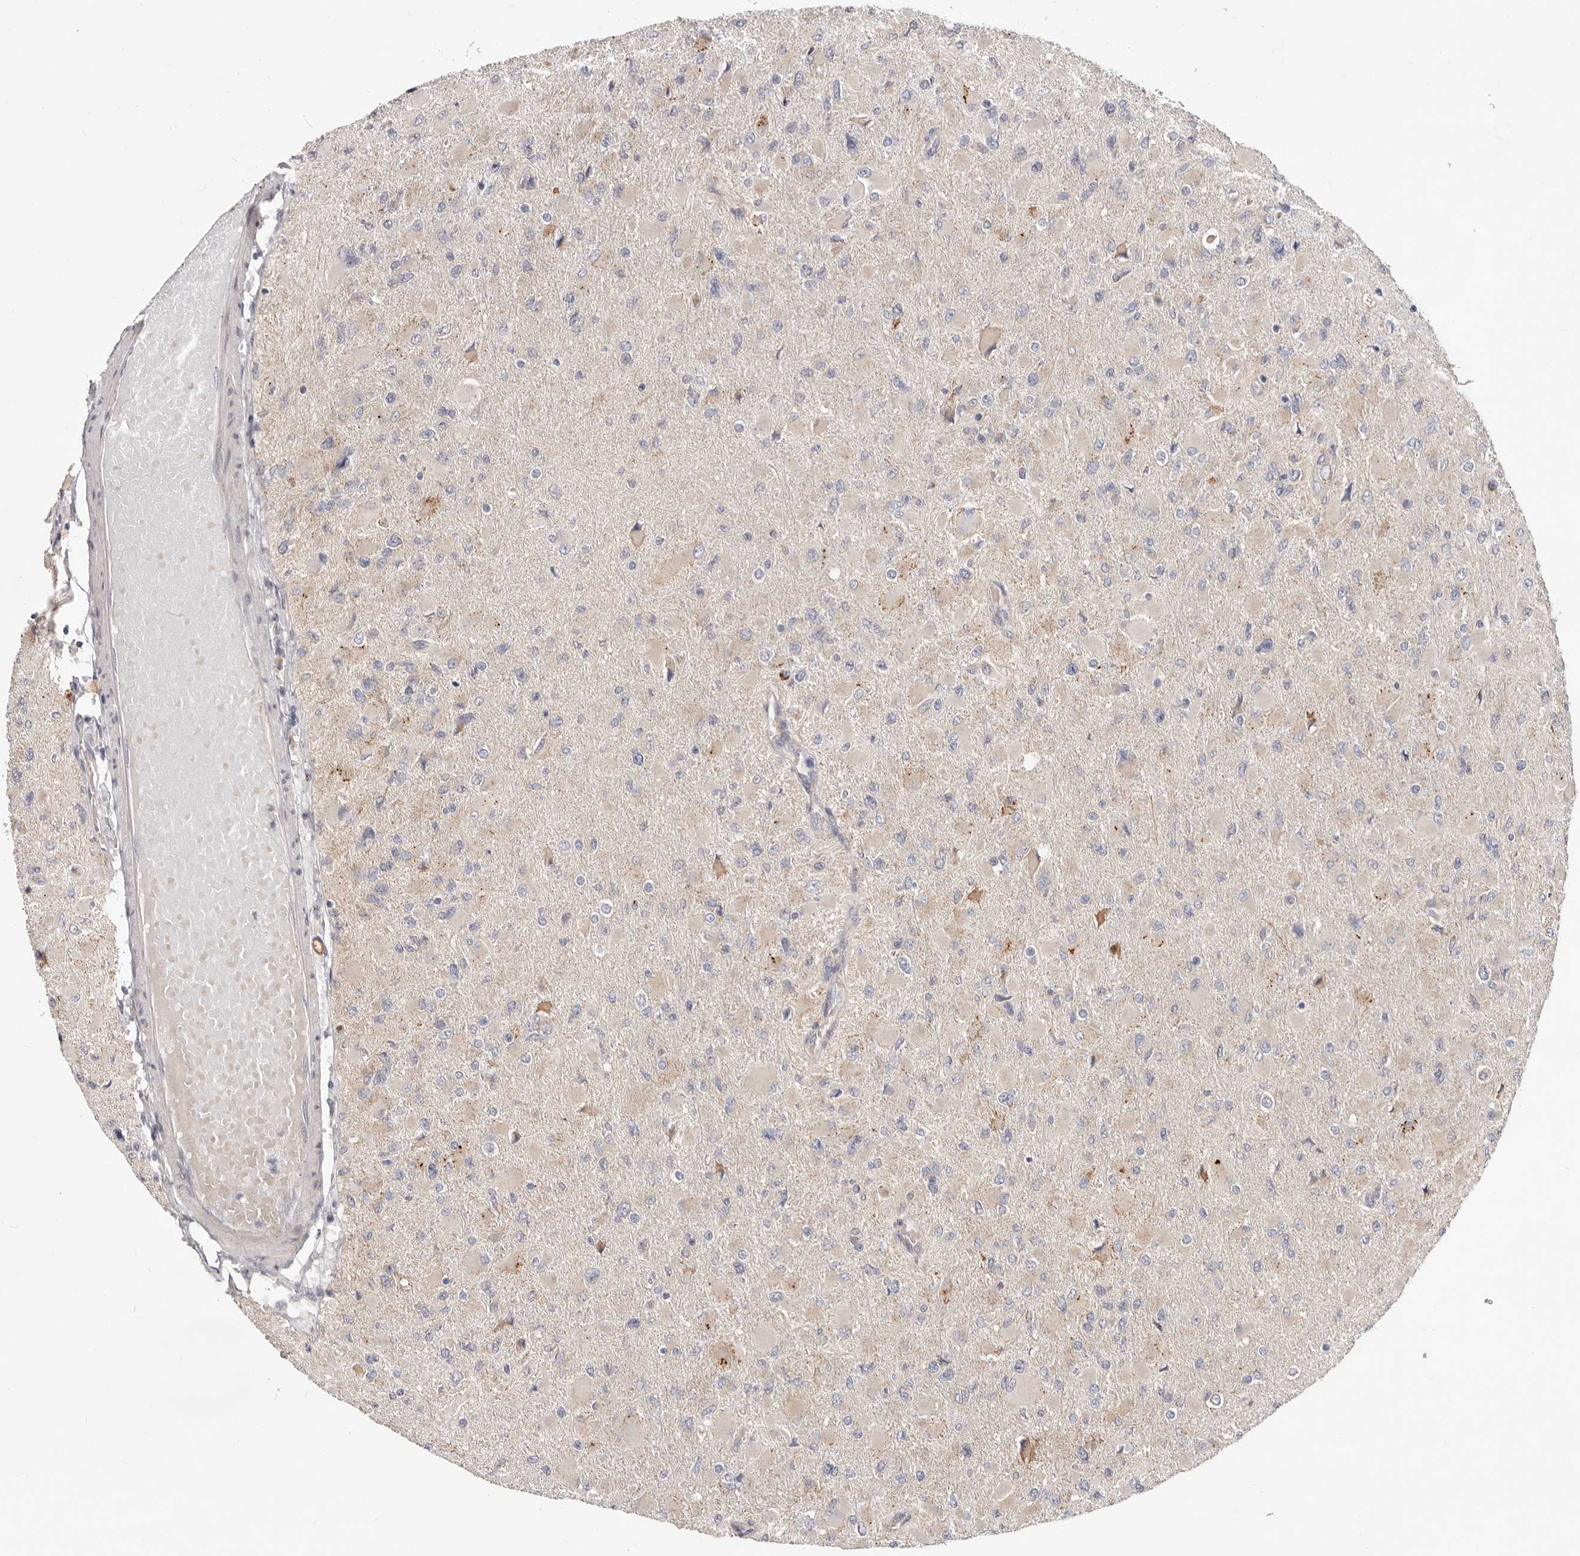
{"staining": {"intensity": "weak", "quantity": "25%-75%", "location": "cytoplasmic/membranous"}, "tissue": "glioma", "cell_type": "Tumor cells", "image_type": "cancer", "snomed": [{"axis": "morphology", "description": "Glioma, malignant, High grade"}, {"axis": "topography", "description": "Cerebral cortex"}], "caption": "A high-resolution micrograph shows immunohistochemistry staining of glioma, which shows weak cytoplasmic/membranous positivity in approximately 25%-75% of tumor cells. (DAB (3,3'-diaminobenzidine) IHC, brown staining for protein, blue staining for nuclei).", "gene": "TOR3A", "patient": {"sex": "female", "age": 36}}